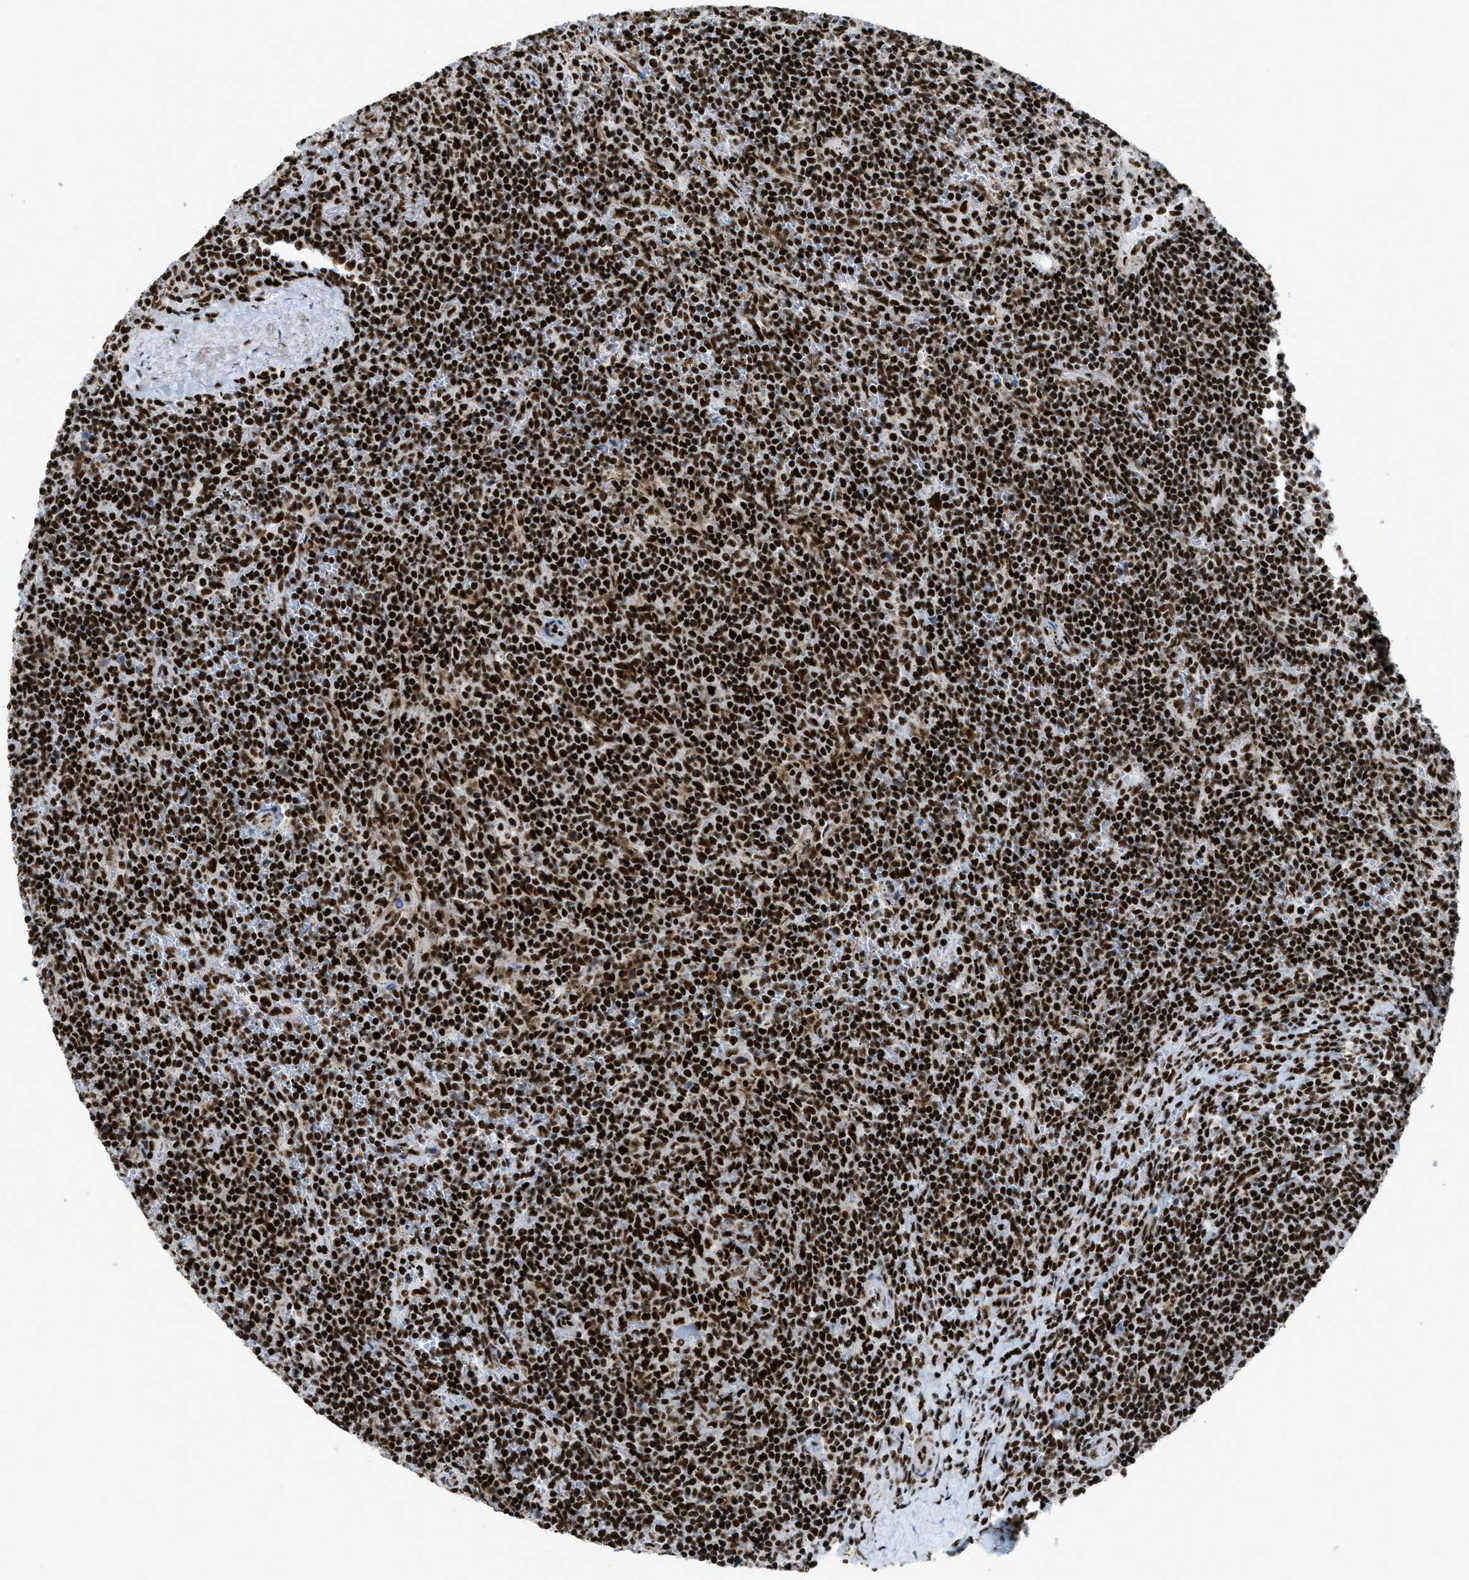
{"staining": {"intensity": "strong", "quantity": ">75%", "location": "nuclear"}, "tissue": "lymphoma", "cell_type": "Tumor cells", "image_type": "cancer", "snomed": [{"axis": "morphology", "description": "Malignant lymphoma, non-Hodgkin's type, Low grade"}, {"axis": "topography", "description": "Spleen"}], "caption": "Tumor cells reveal high levels of strong nuclear positivity in approximately >75% of cells in human lymphoma.", "gene": "ZNF207", "patient": {"sex": "female", "age": 50}}